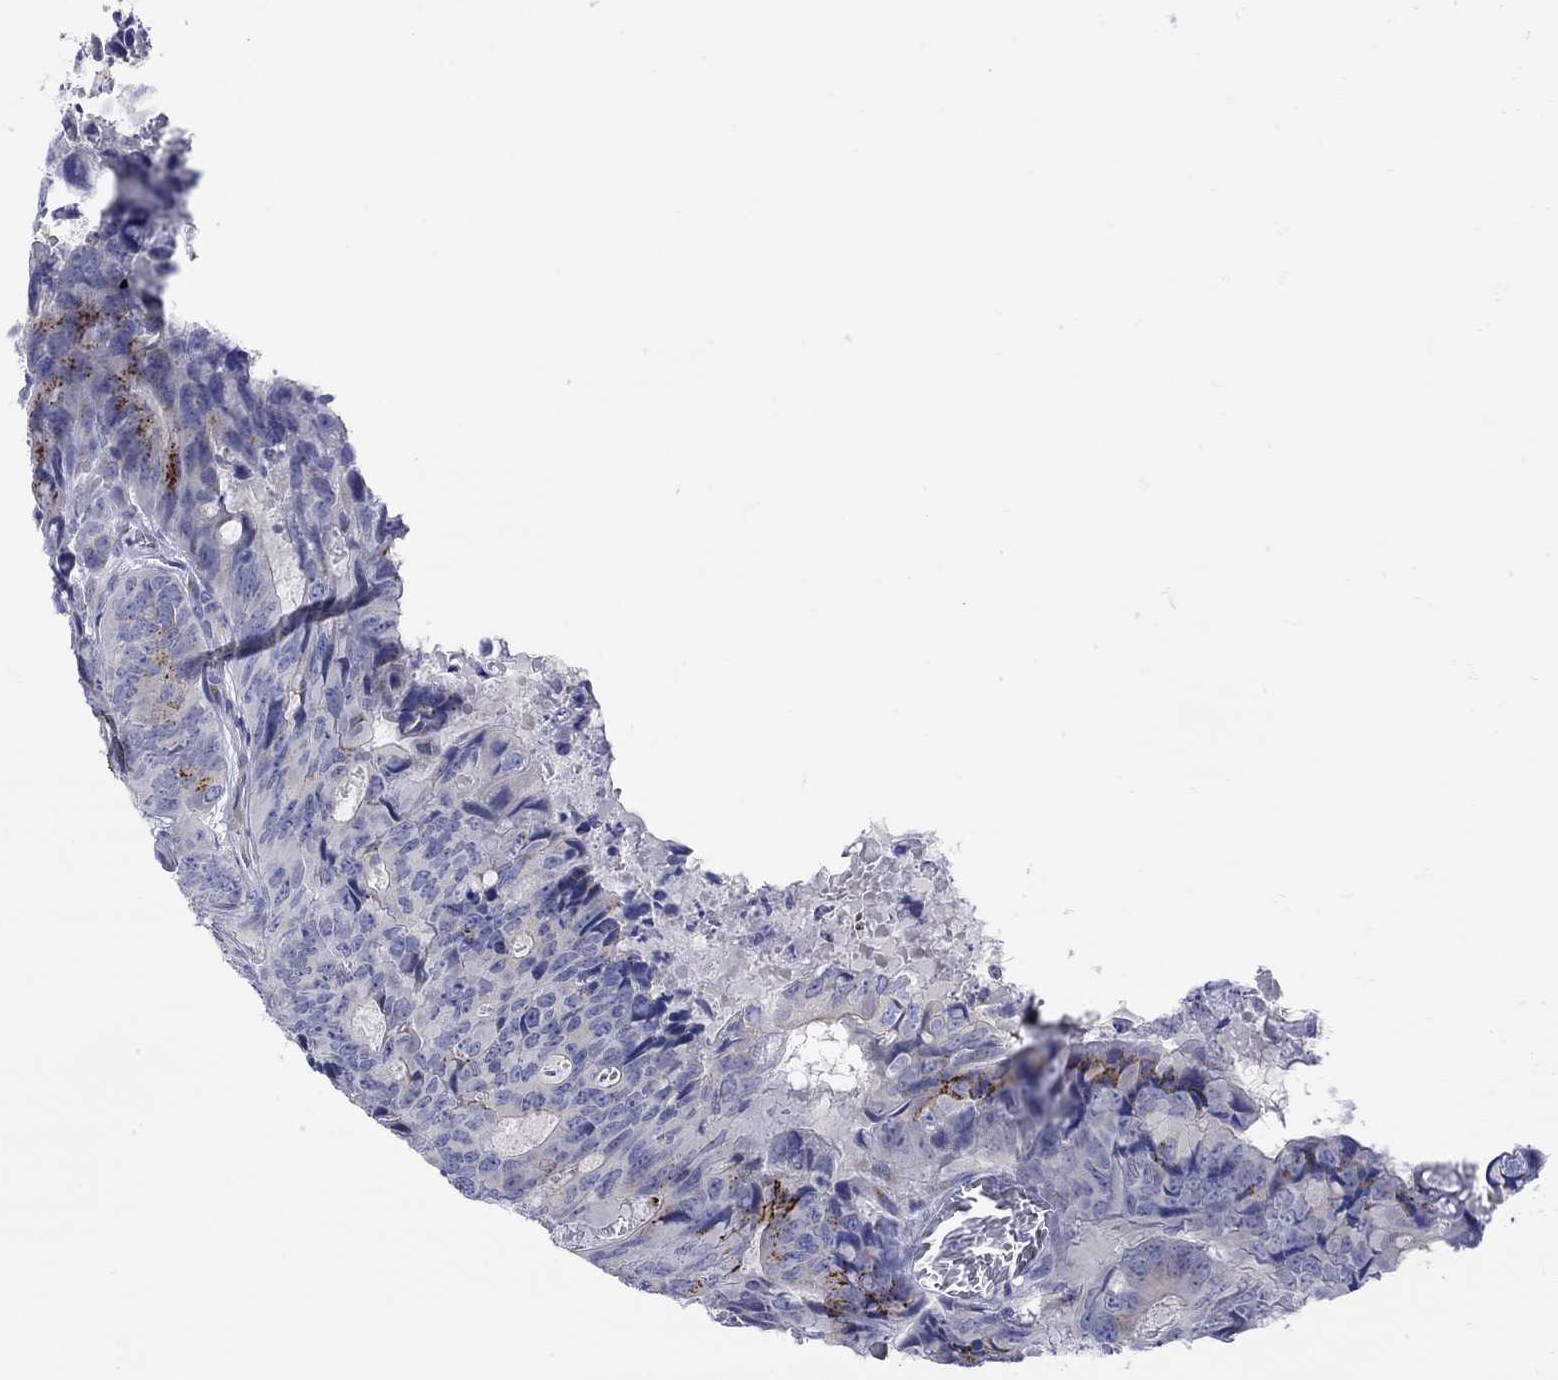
{"staining": {"intensity": "moderate", "quantity": "<25%", "location": "cytoplasmic/membranous"}, "tissue": "colorectal cancer", "cell_type": "Tumor cells", "image_type": "cancer", "snomed": [{"axis": "morphology", "description": "Adenocarcinoma, NOS"}, {"axis": "topography", "description": "Colon"}], "caption": "Protein staining displays moderate cytoplasmic/membranous staining in approximately <25% of tumor cells in adenocarcinoma (colorectal).", "gene": "KRT222", "patient": {"sex": "male", "age": 79}}